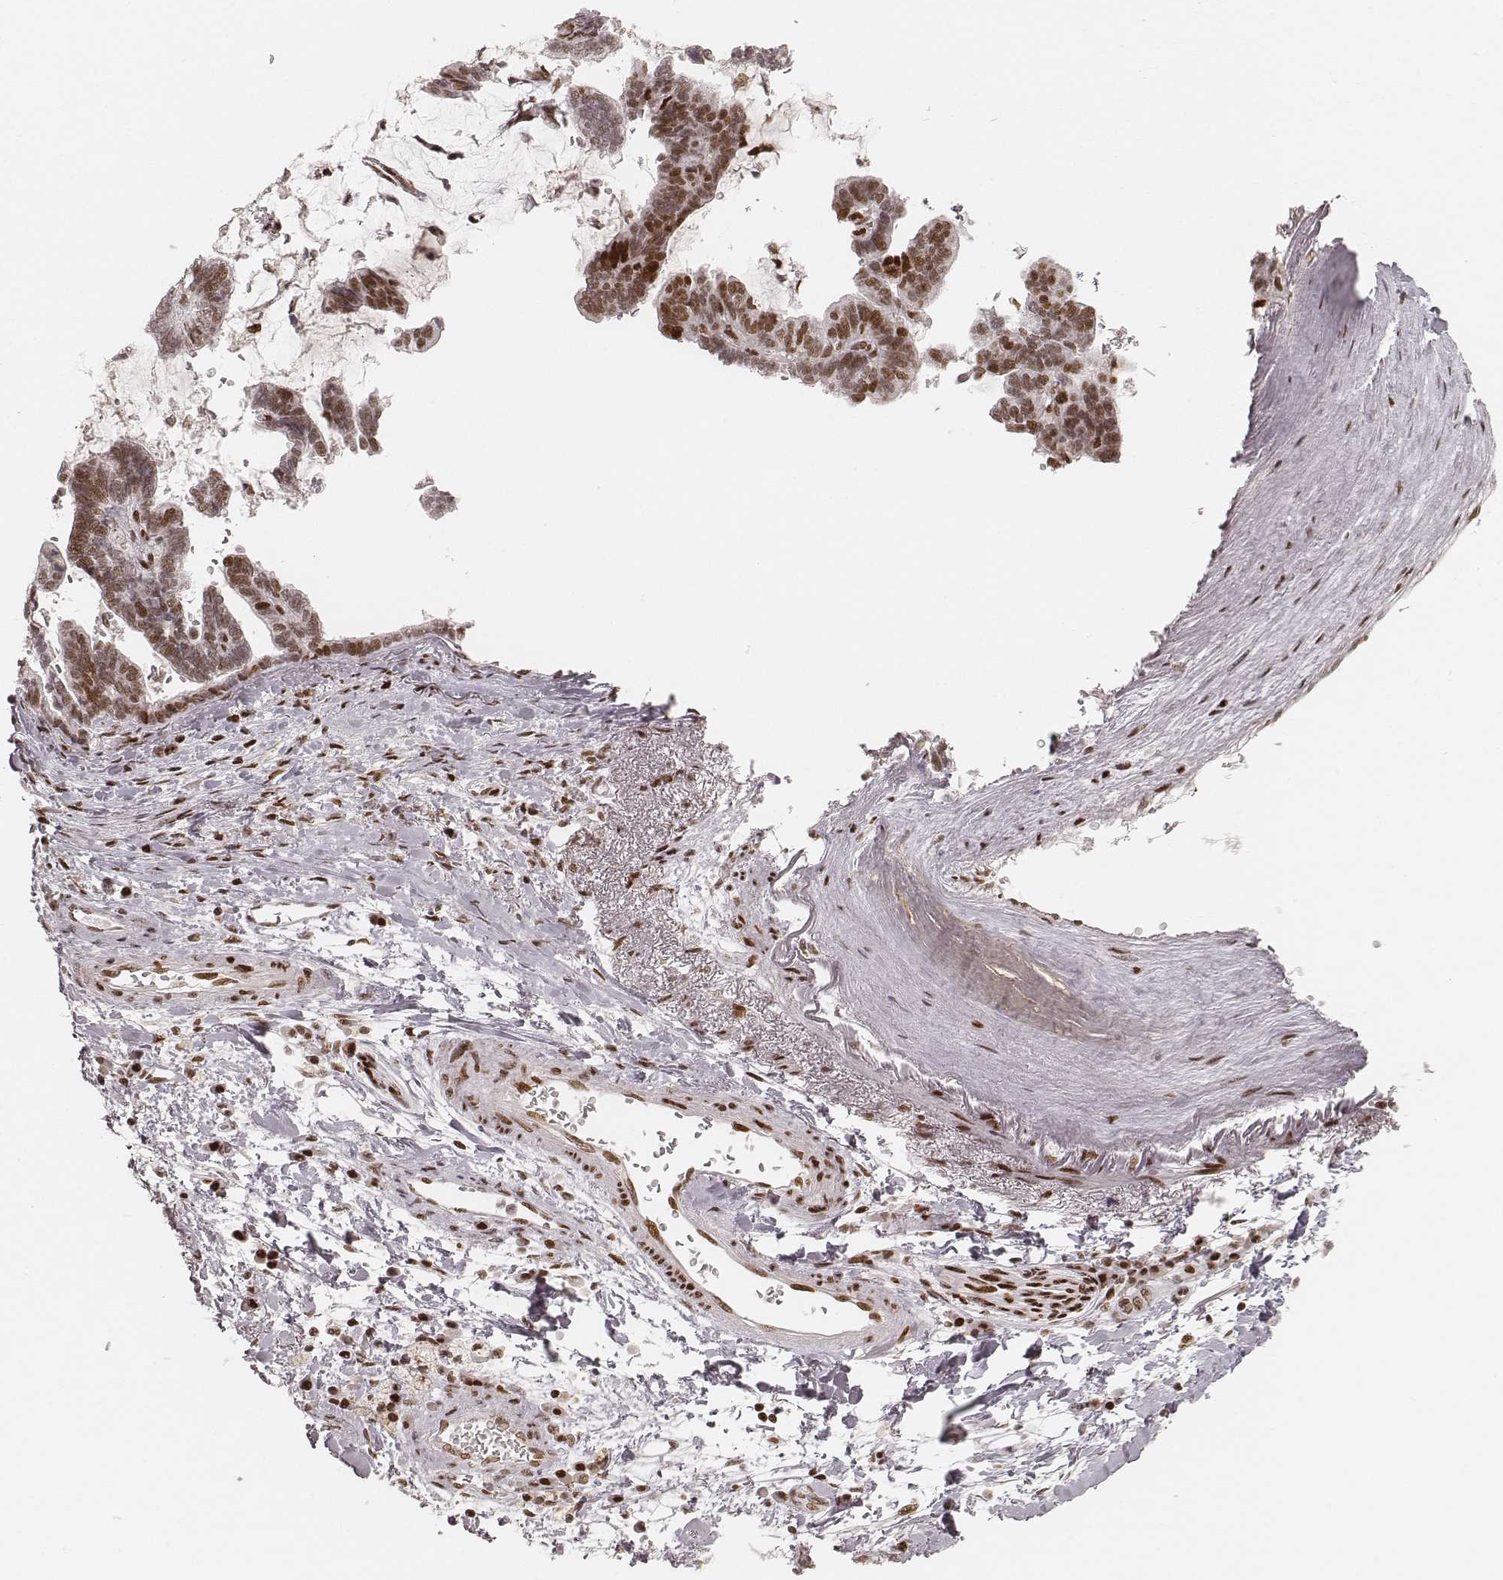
{"staining": {"intensity": "moderate", "quantity": ">75%", "location": "nuclear"}, "tissue": "stomach cancer", "cell_type": "Tumor cells", "image_type": "cancer", "snomed": [{"axis": "morphology", "description": "Adenocarcinoma, NOS"}, {"axis": "topography", "description": "Stomach"}], "caption": "Protein expression analysis of human stomach cancer (adenocarcinoma) reveals moderate nuclear expression in about >75% of tumor cells. The protein of interest is shown in brown color, while the nuclei are stained blue.", "gene": "HNRNPC", "patient": {"sex": "male", "age": 83}}